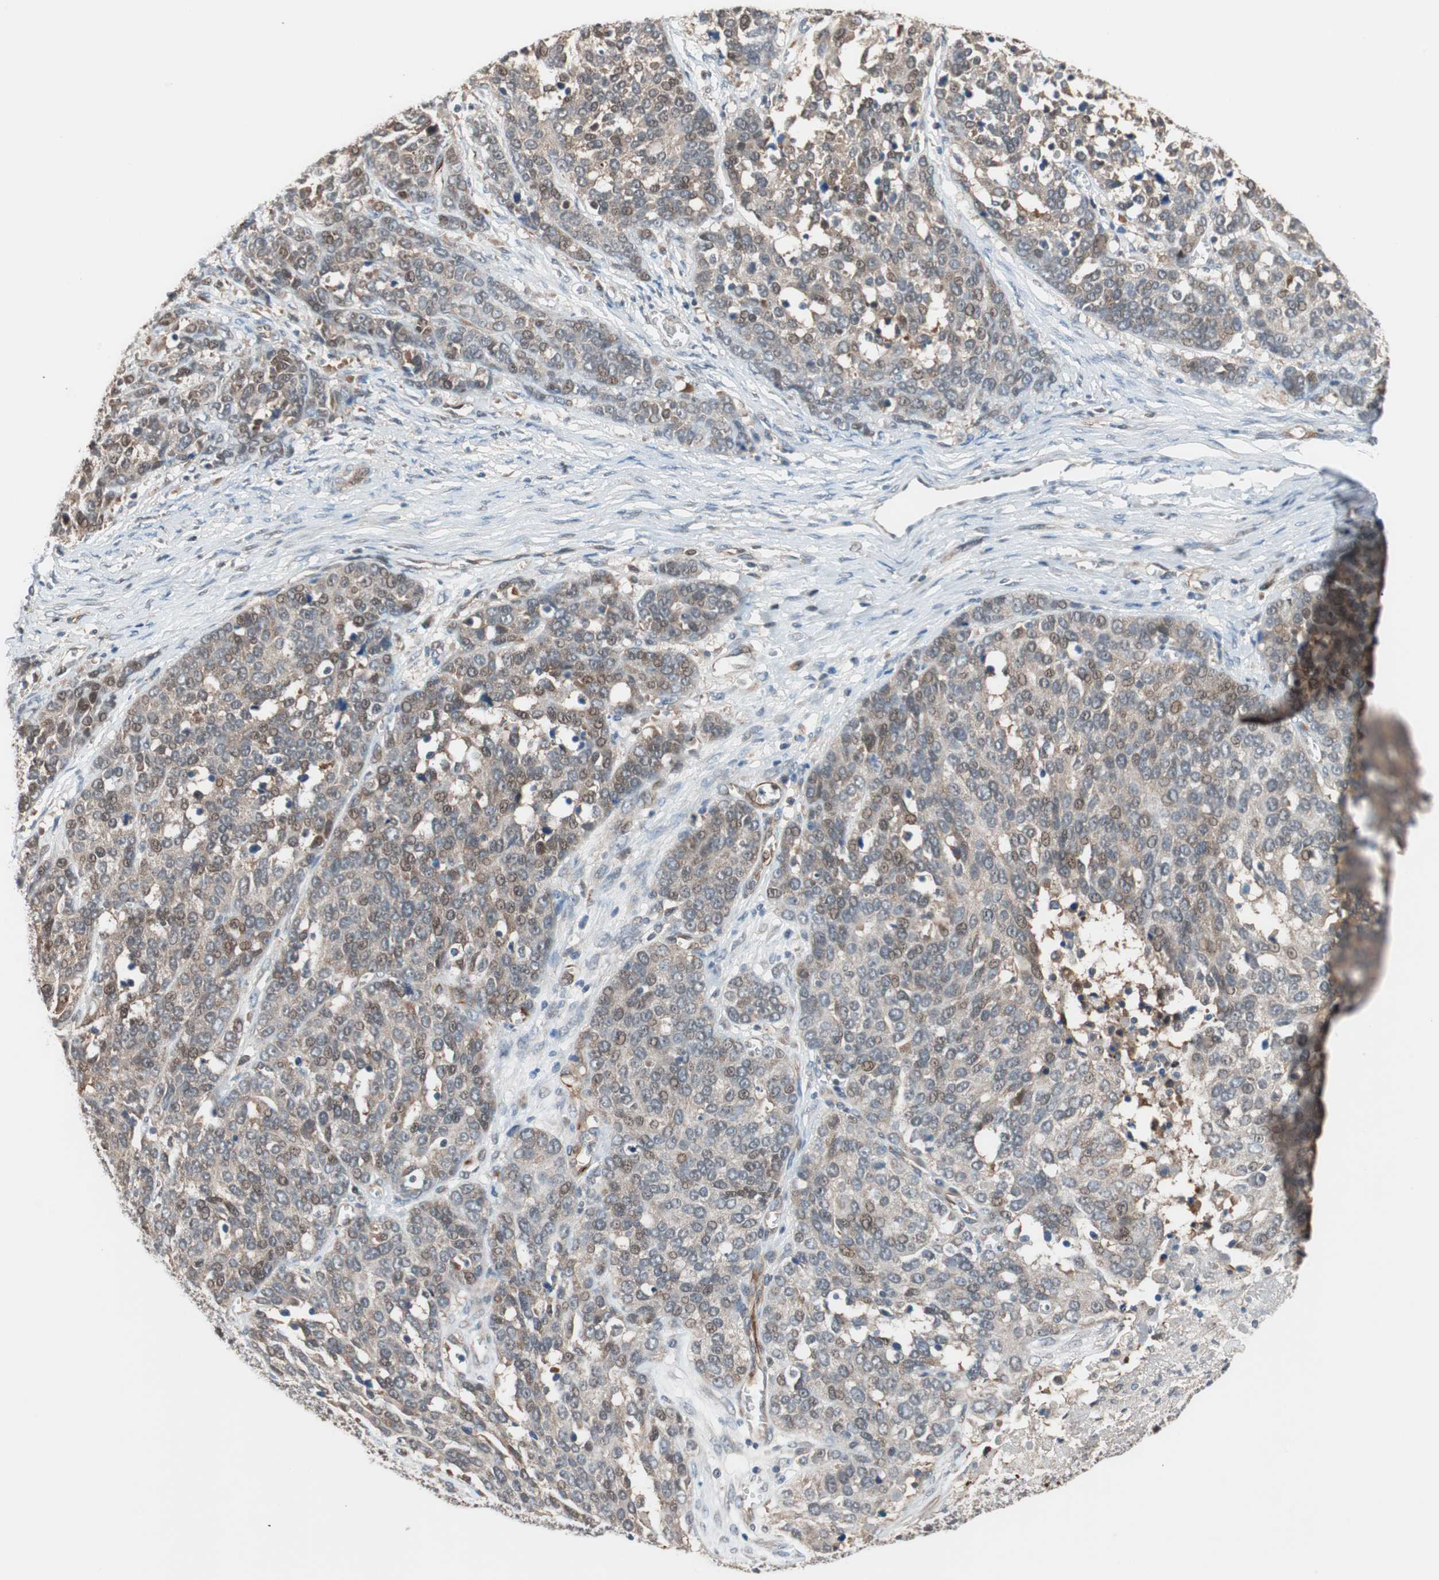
{"staining": {"intensity": "weak", "quantity": "25%-75%", "location": "cytoplasmic/membranous,nuclear"}, "tissue": "ovarian cancer", "cell_type": "Tumor cells", "image_type": "cancer", "snomed": [{"axis": "morphology", "description": "Cystadenocarcinoma, serous, NOS"}, {"axis": "topography", "description": "Ovary"}], "caption": "IHC photomicrograph of ovarian cancer (serous cystadenocarcinoma) stained for a protein (brown), which displays low levels of weak cytoplasmic/membranous and nuclear staining in about 25%-75% of tumor cells.", "gene": "PIK3R3", "patient": {"sex": "female", "age": 44}}